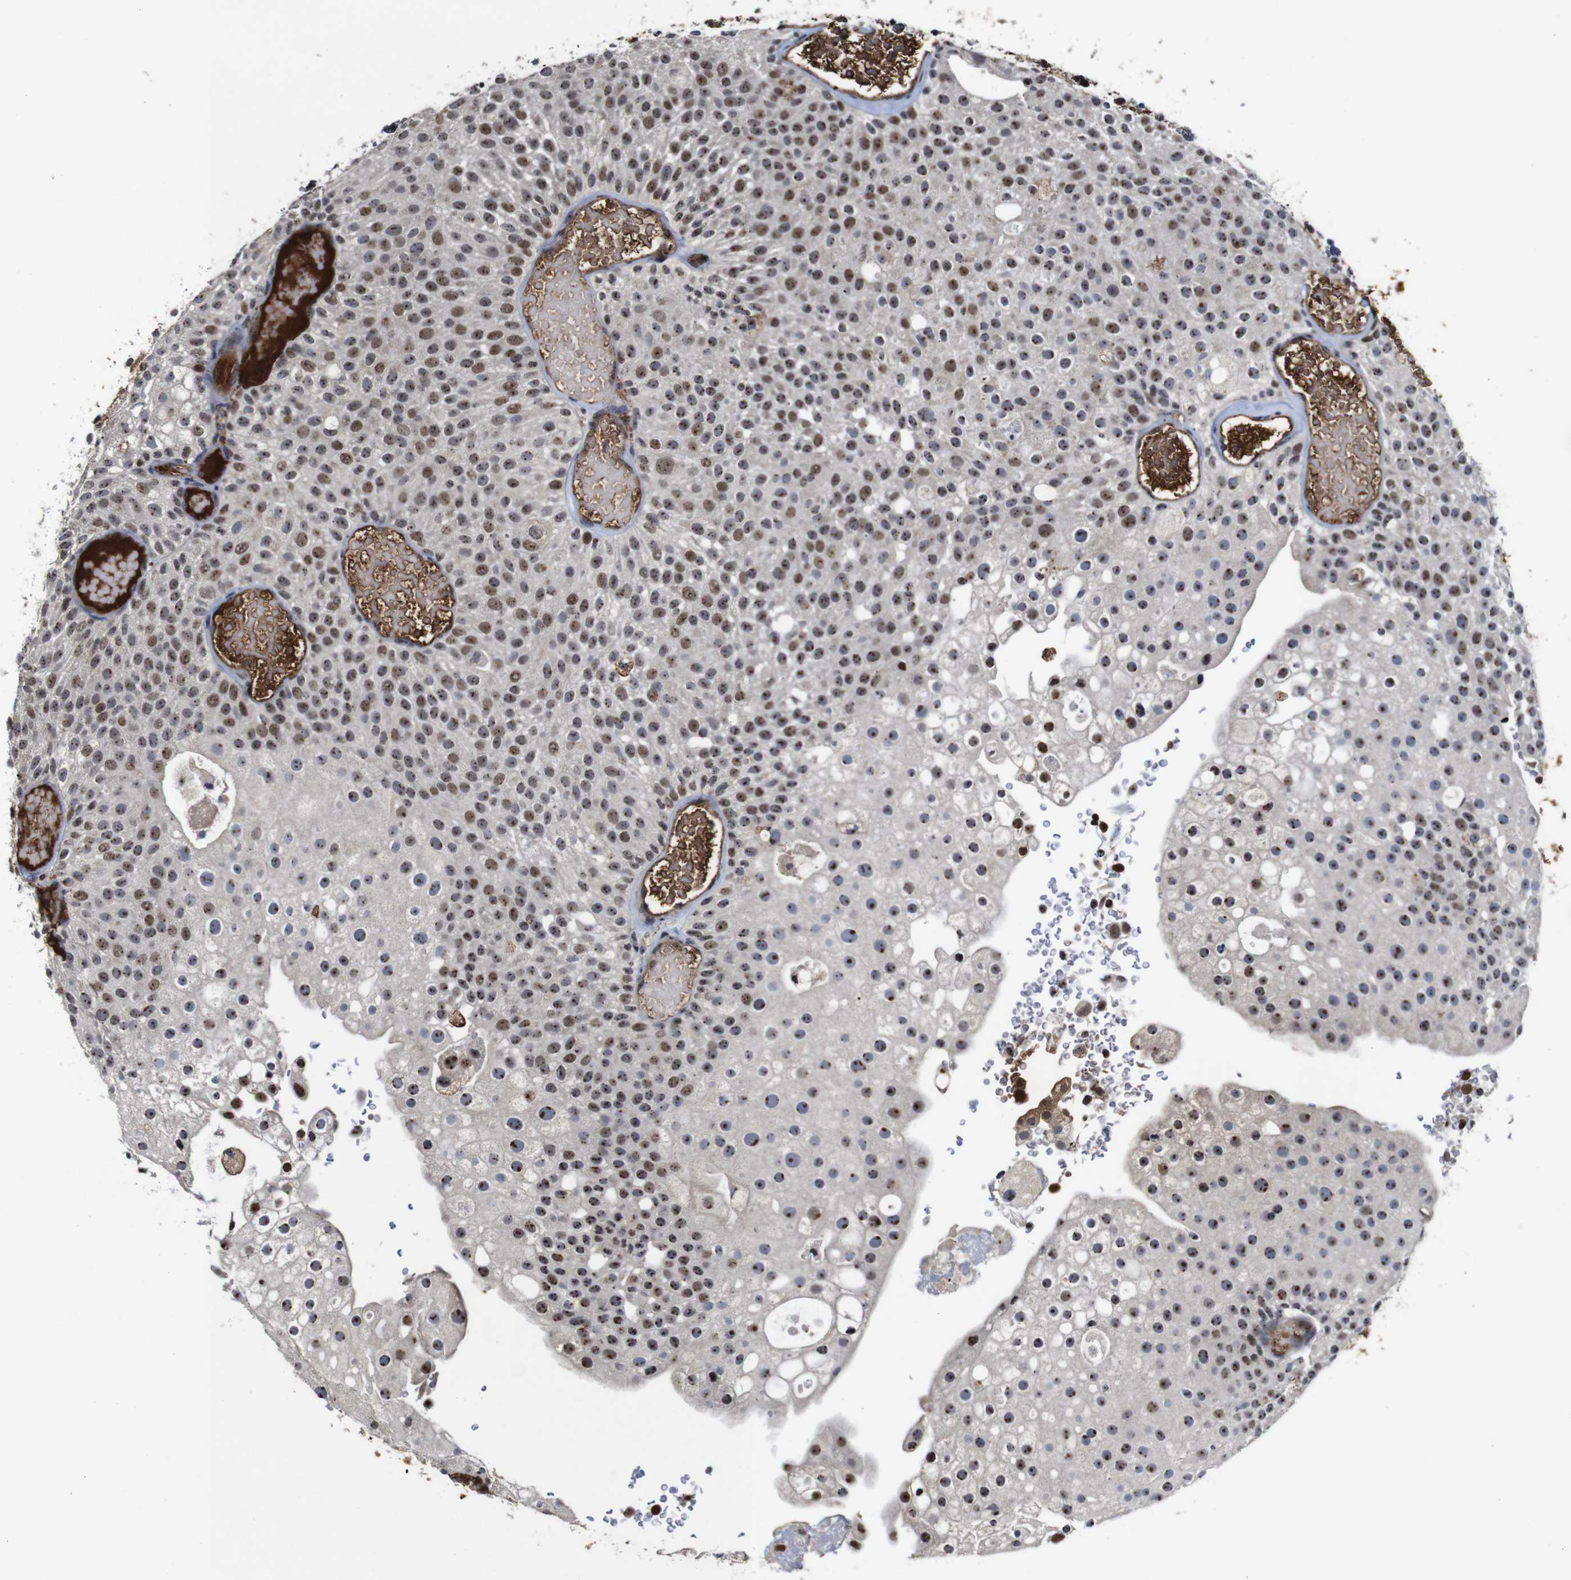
{"staining": {"intensity": "moderate", "quantity": ">75%", "location": "nuclear"}, "tissue": "urothelial cancer", "cell_type": "Tumor cells", "image_type": "cancer", "snomed": [{"axis": "morphology", "description": "Urothelial carcinoma, Low grade"}, {"axis": "topography", "description": "Urinary bladder"}], "caption": "Urothelial carcinoma (low-grade) tissue reveals moderate nuclear expression in approximately >75% of tumor cells, visualized by immunohistochemistry.", "gene": "MYC", "patient": {"sex": "male", "age": 78}}